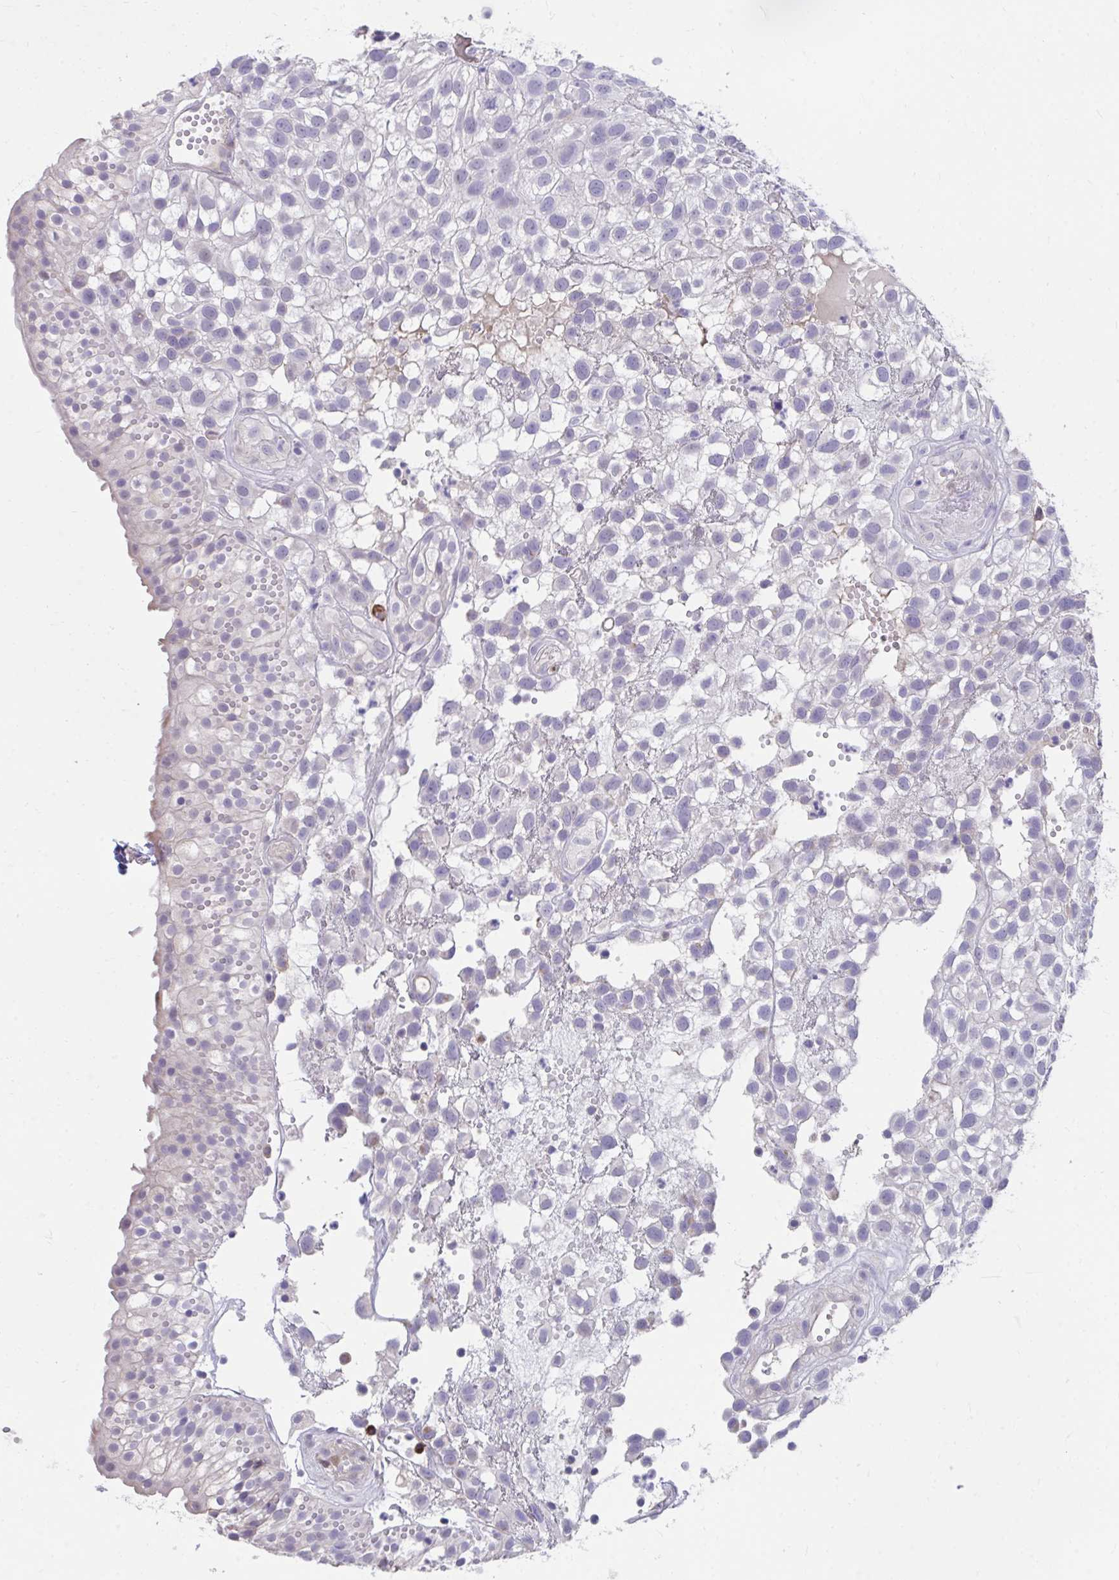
{"staining": {"intensity": "negative", "quantity": "none", "location": "none"}, "tissue": "urothelial cancer", "cell_type": "Tumor cells", "image_type": "cancer", "snomed": [{"axis": "morphology", "description": "Urothelial carcinoma, High grade"}, {"axis": "topography", "description": "Urinary bladder"}], "caption": "This is an immunohistochemistry (IHC) photomicrograph of urothelial cancer. There is no positivity in tumor cells.", "gene": "SLAMF7", "patient": {"sex": "male", "age": 56}}